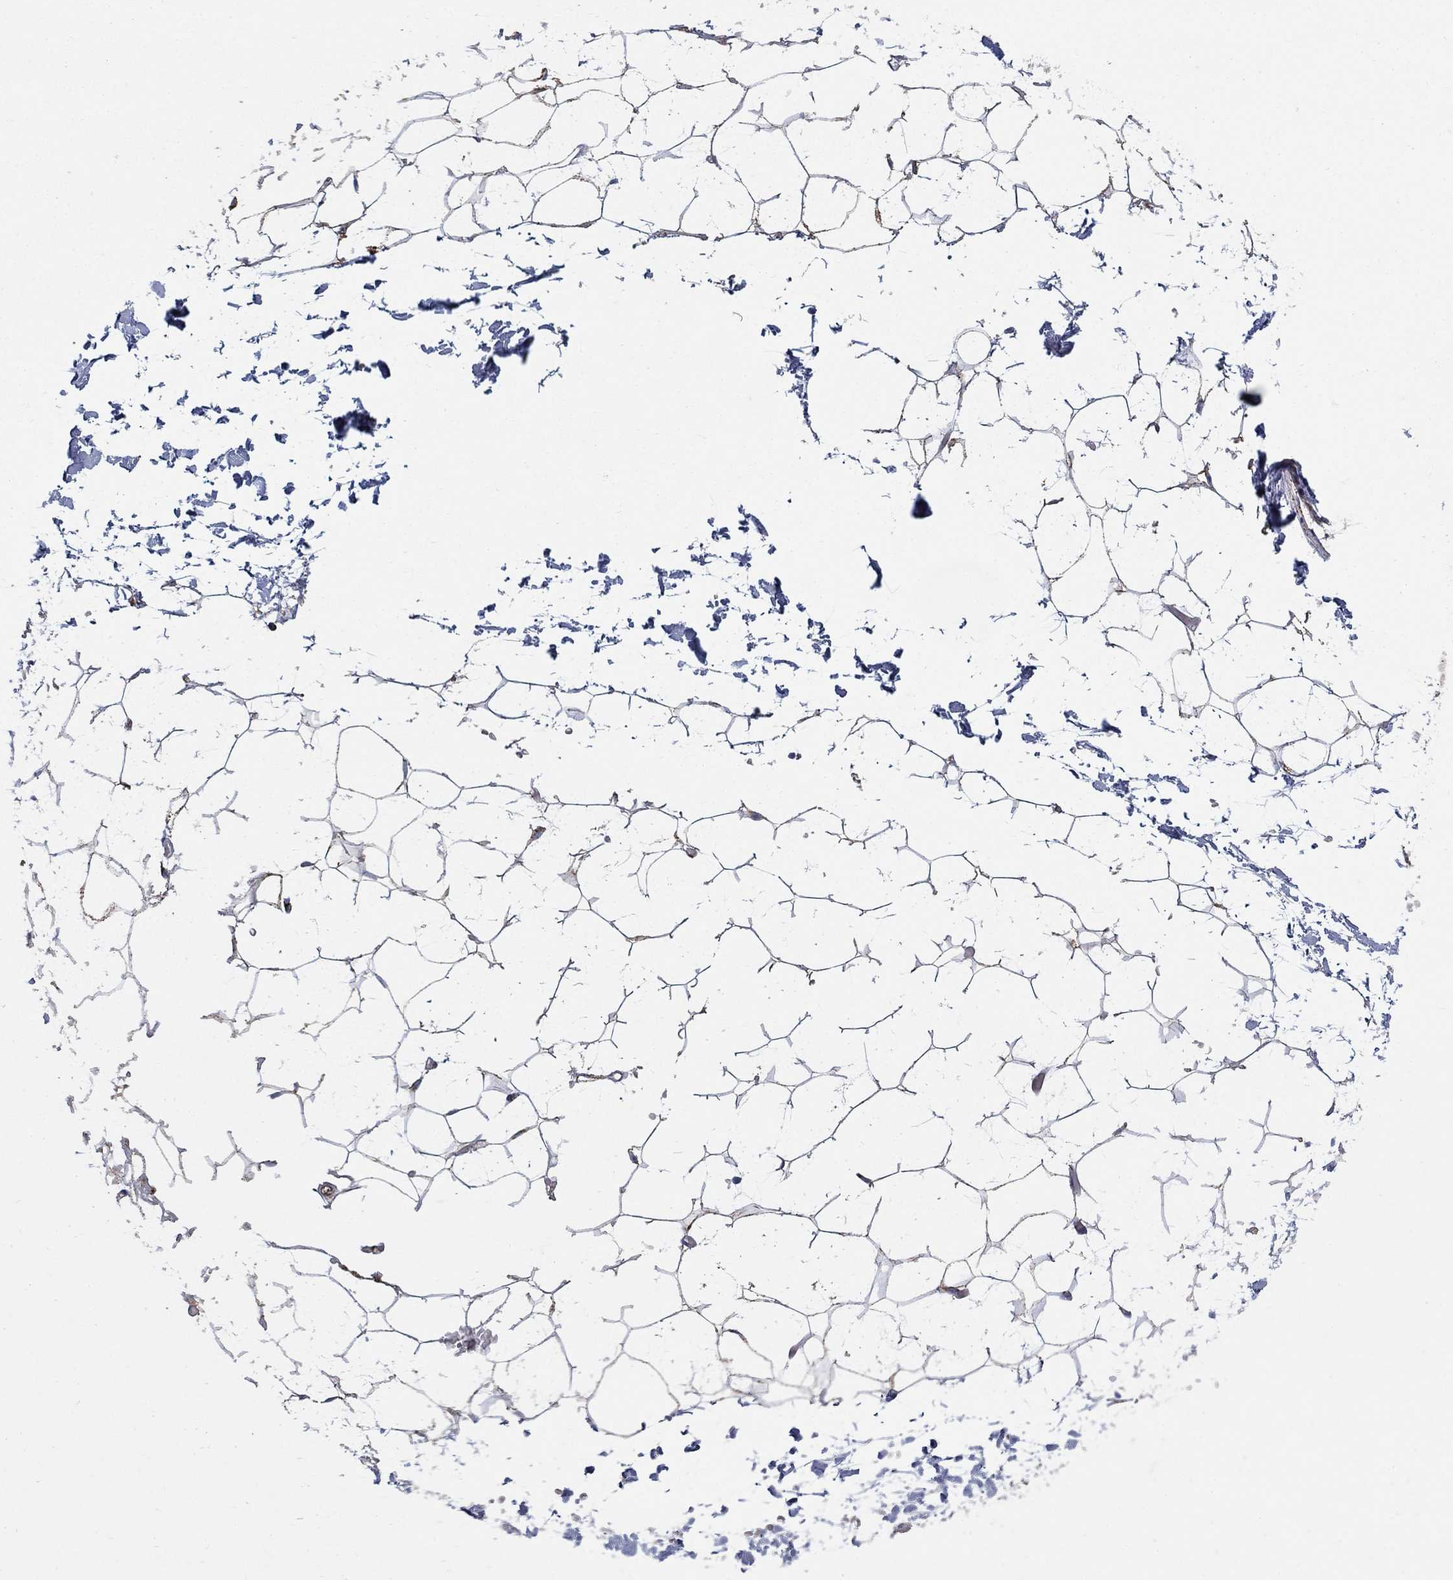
{"staining": {"intensity": "strong", "quantity": "<25%", "location": "cytoplasmic/membranous"}, "tissue": "adipose tissue", "cell_type": "Adipocytes", "image_type": "normal", "snomed": [{"axis": "morphology", "description": "Normal tissue, NOS"}, {"axis": "topography", "description": "Skin"}, {"axis": "topography", "description": "Peripheral nerve tissue"}], "caption": "Immunohistochemical staining of unremarkable adipose tissue shows medium levels of strong cytoplasmic/membranous expression in approximately <25% of adipocytes. The staining was performed using DAB, with brown indicating positive protein expression. Nuclei are stained blue with hematoxylin.", "gene": "PNPLA2", "patient": {"sex": "female", "age": 56}}